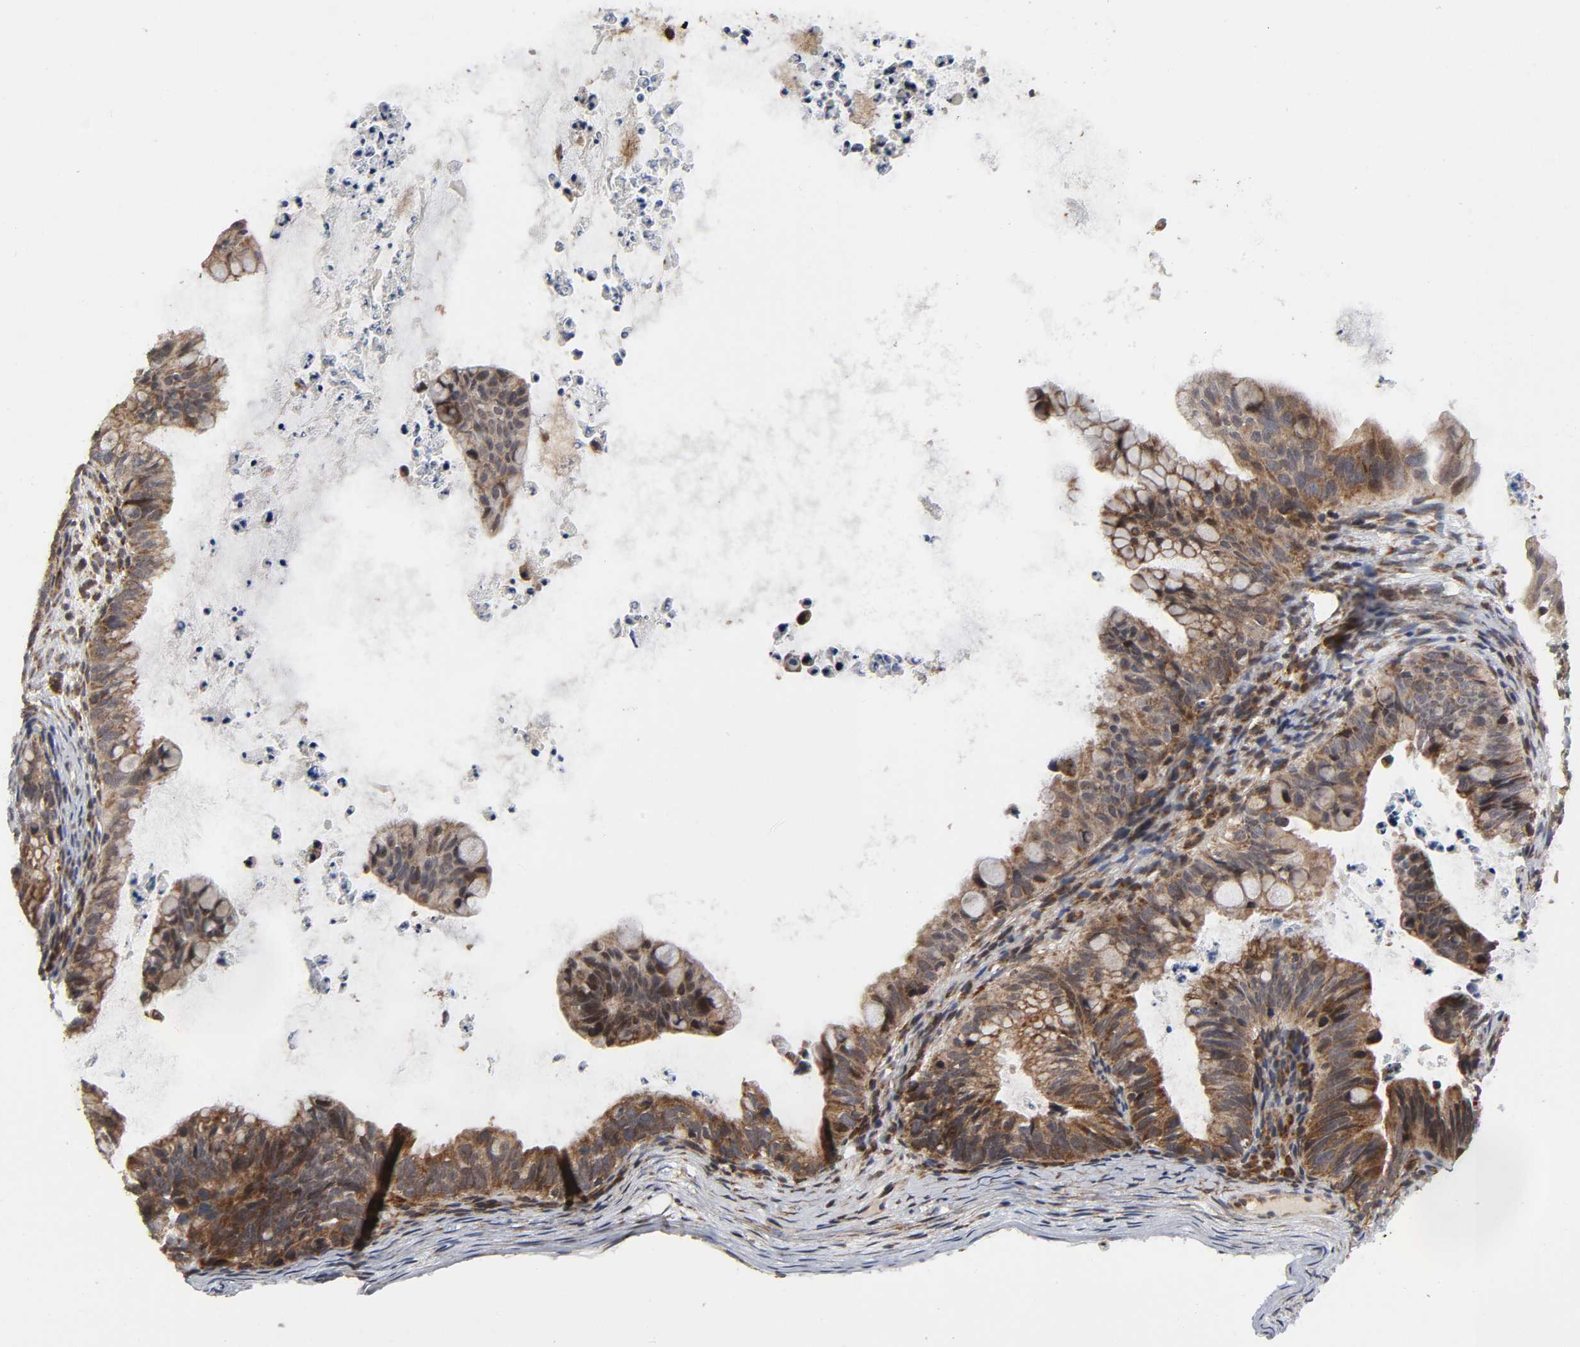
{"staining": {"intensity": "strong", "quantity": ">75%", "location": "cytoplasmic/membranous"}, "tissue": "ovarian cancer", "cell_type": "Tumor cells", "image_type": "cancer", "snomed": [{"axis": "morphology", "description": "Cystadenocarcinoma, mucinous, NOS"}, {"axis": "topography", "description": "Ovary"}], "caption": "An immunohistochemistry histopathology image of neoplastic tissue is shown. Protein staining in brown shows strong cytoplasmic/membranous positivity in ovarian cancer (mucinous cystadenocarcinoma) within tumor cells.", "gene": "SLC30A9", "patient": {"sex": "female", "age": 36}}